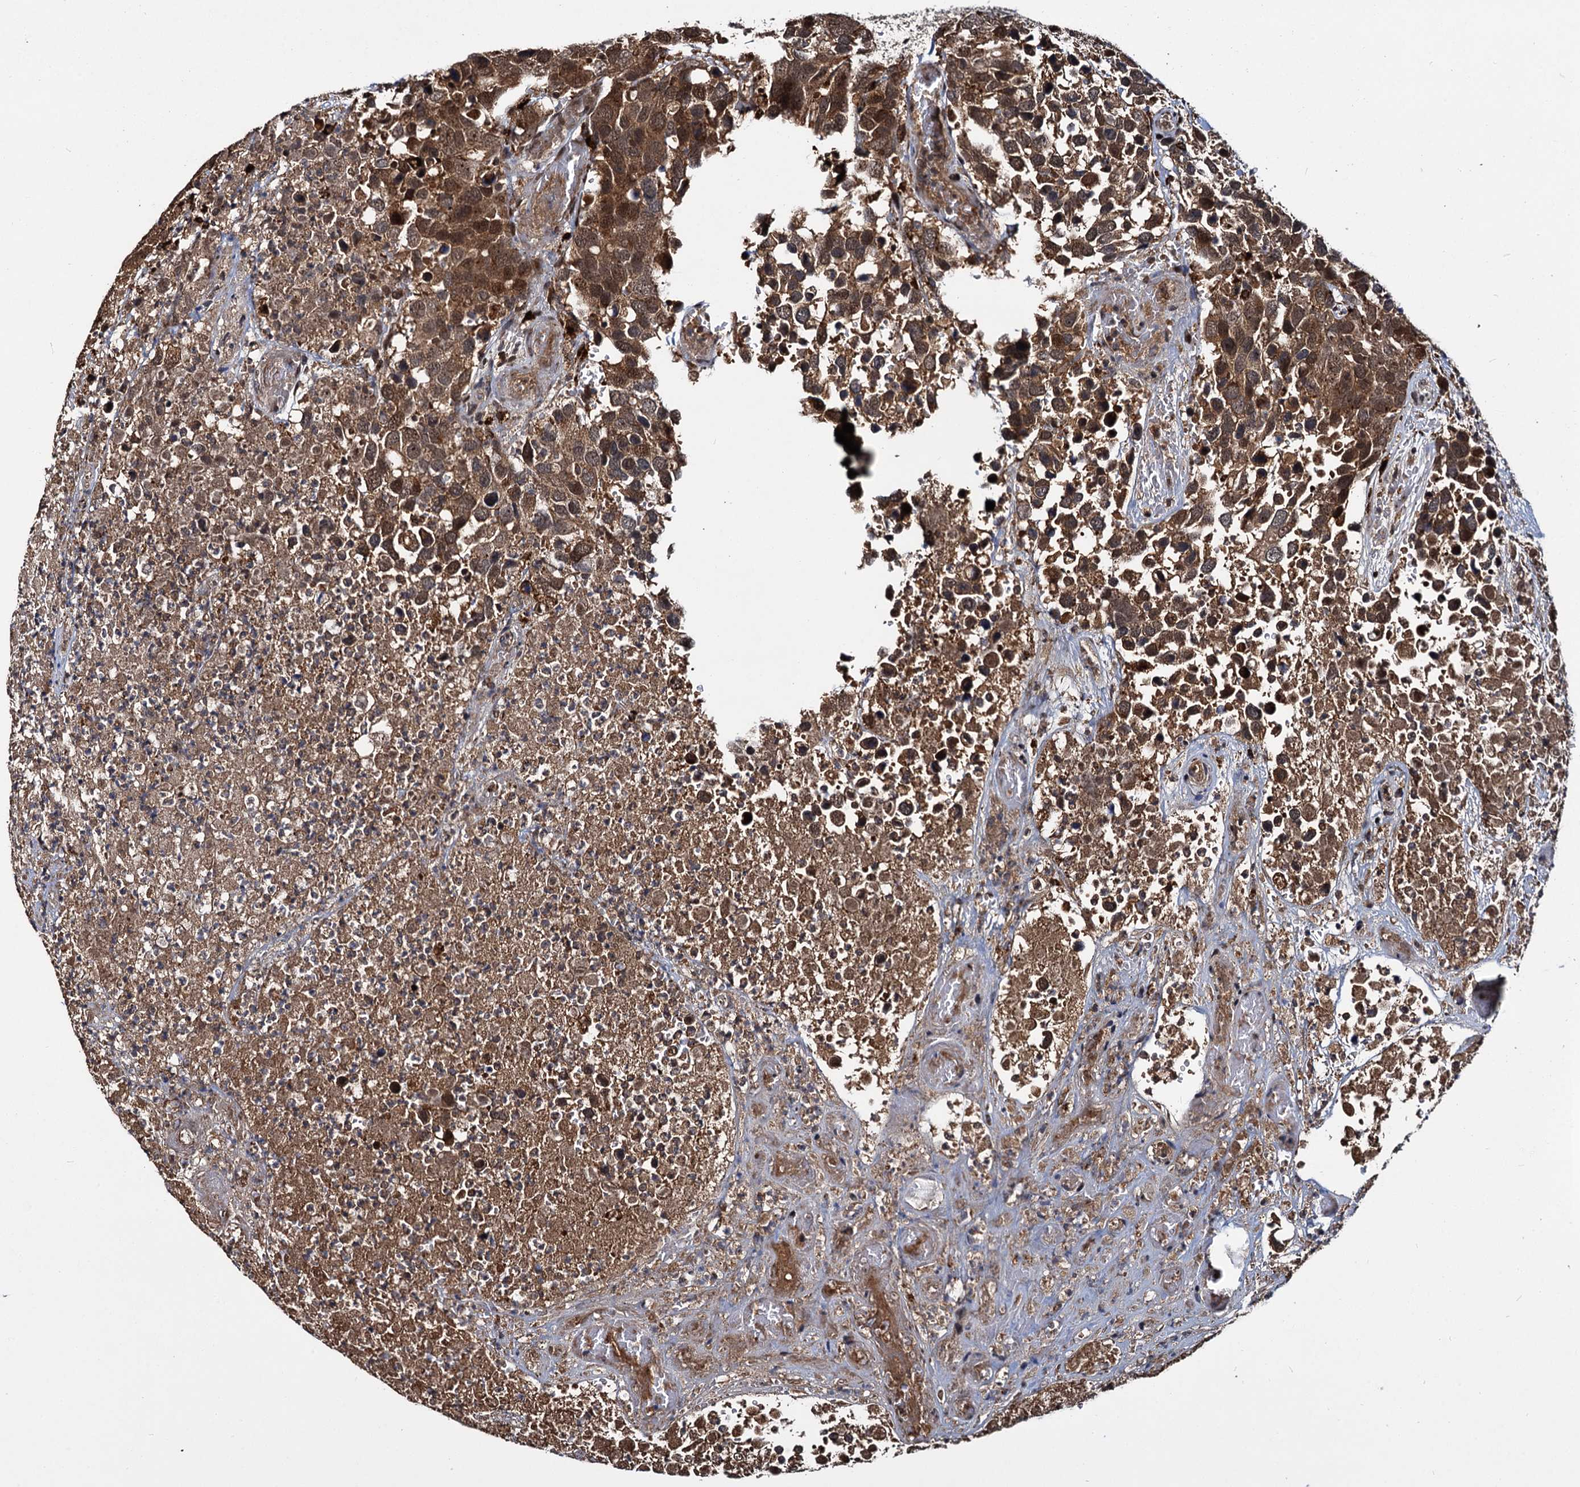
{"staining": {"intensity": "moderate", "quantity": ">75%", "location": "cytoplasmic/membranous,nuclear"}, "tissue": "breast cancer", "cell_type": "Tumor cells", "image_type": "cancer", "snomed": [{"axis": "morphology", "description": "Duct carcinoma"}, {"axis": "topography", "description": "Breast"}], "caption": "Moderate cytoplasmic/membranous and nuclear protein staining is seen in approximately >75% of tumor cells in breast cancer.", "gene": "CEP192", "patient": {"sex": "female", "age": 83}}